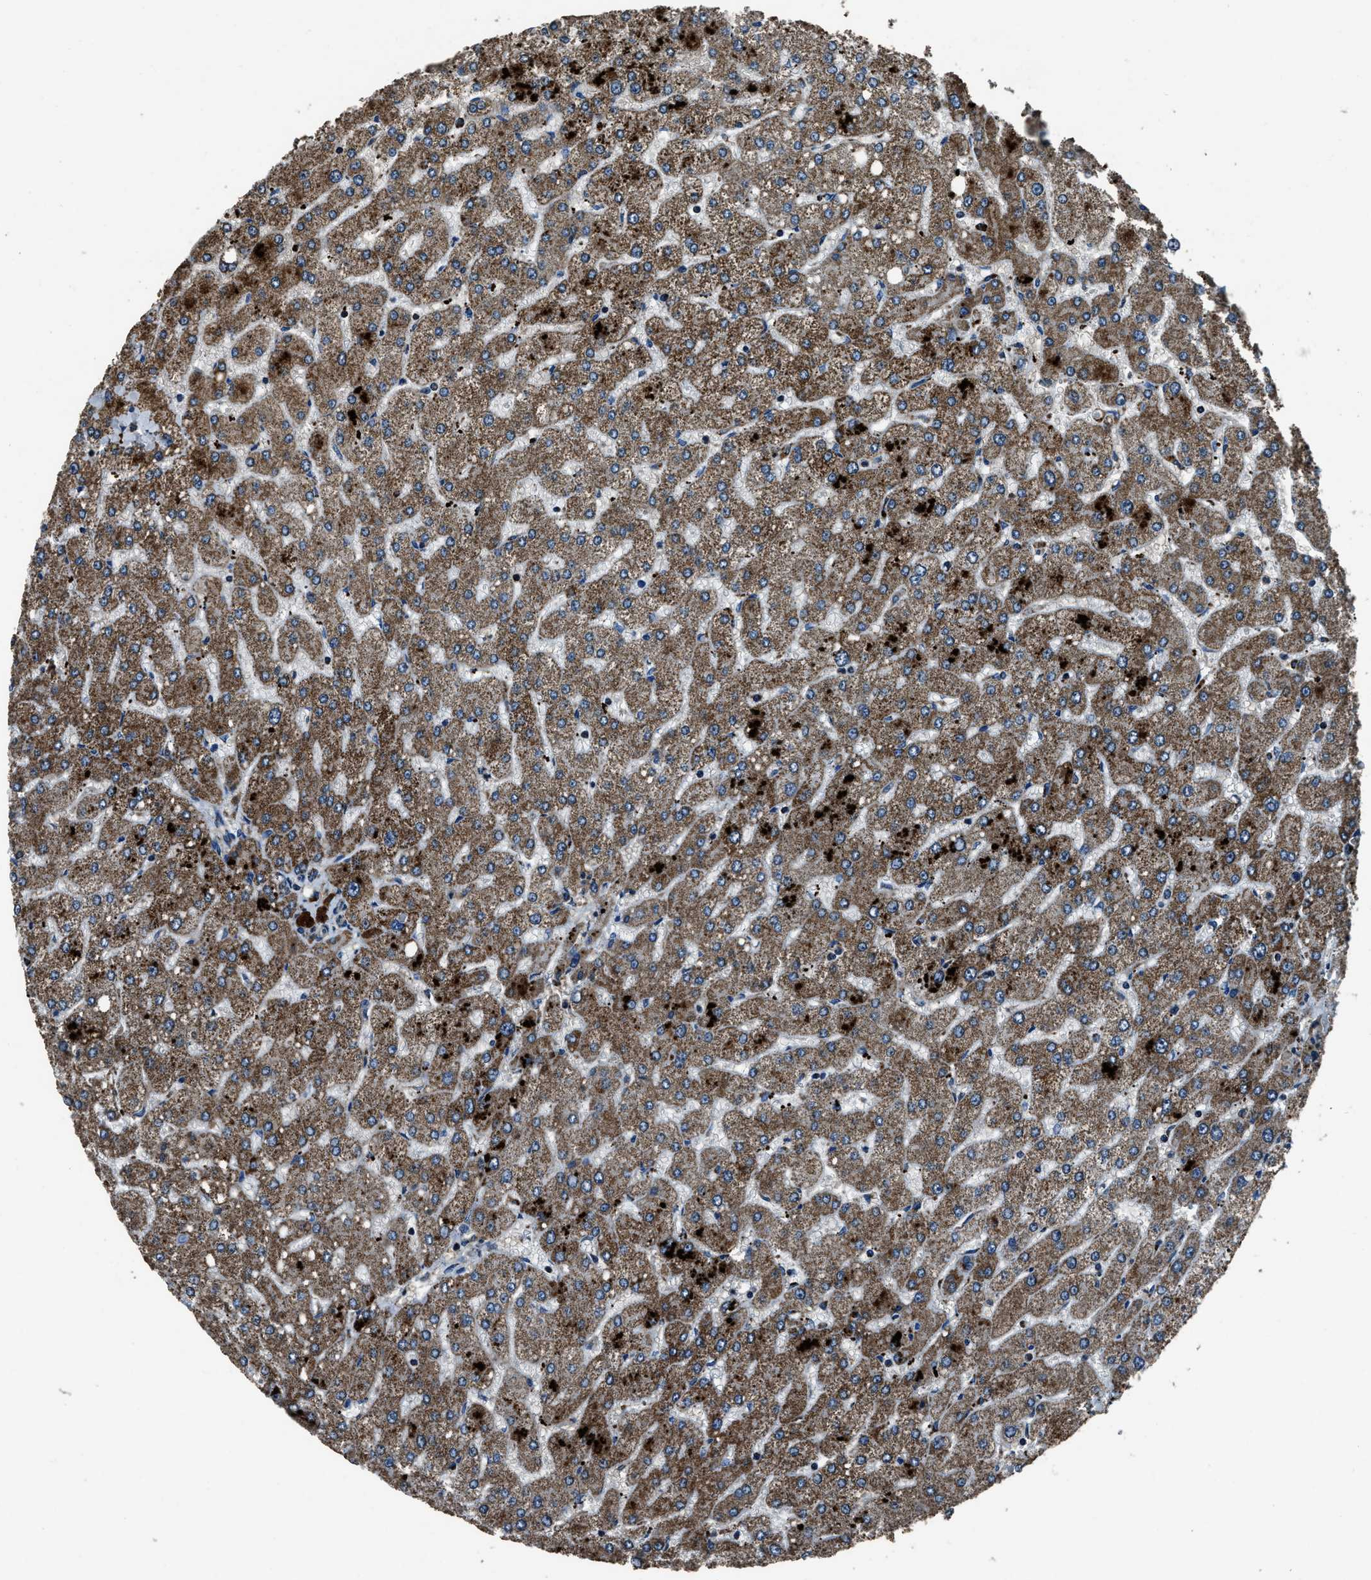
{"staining": {"intensity": "moderate", "quantity": "25%-75%", "location": "cytoplasmic/membranous"}, "tissue": "liver", "cell_type": "Cholangiocytes", "image_type": "normal", "snomed": [{"axis": "morphology", "description": "Normal tissue, NOS"}, {"axis": "topography", "description": "Liver"}], "caption": "DAB (3,3'-diaminobenzidine) immunohistochemical staining of unremarkable human liver displays moderate cytoplasmic/membranous protein positivity in about 25%-75% of cholangiocytes. (DAB (3,3'-diaminobenzidine) IHC, brown staining for protein, blue staining for nuclei).", "gene": "OGDH", "patient": {"sex": "male", "age": 55}}